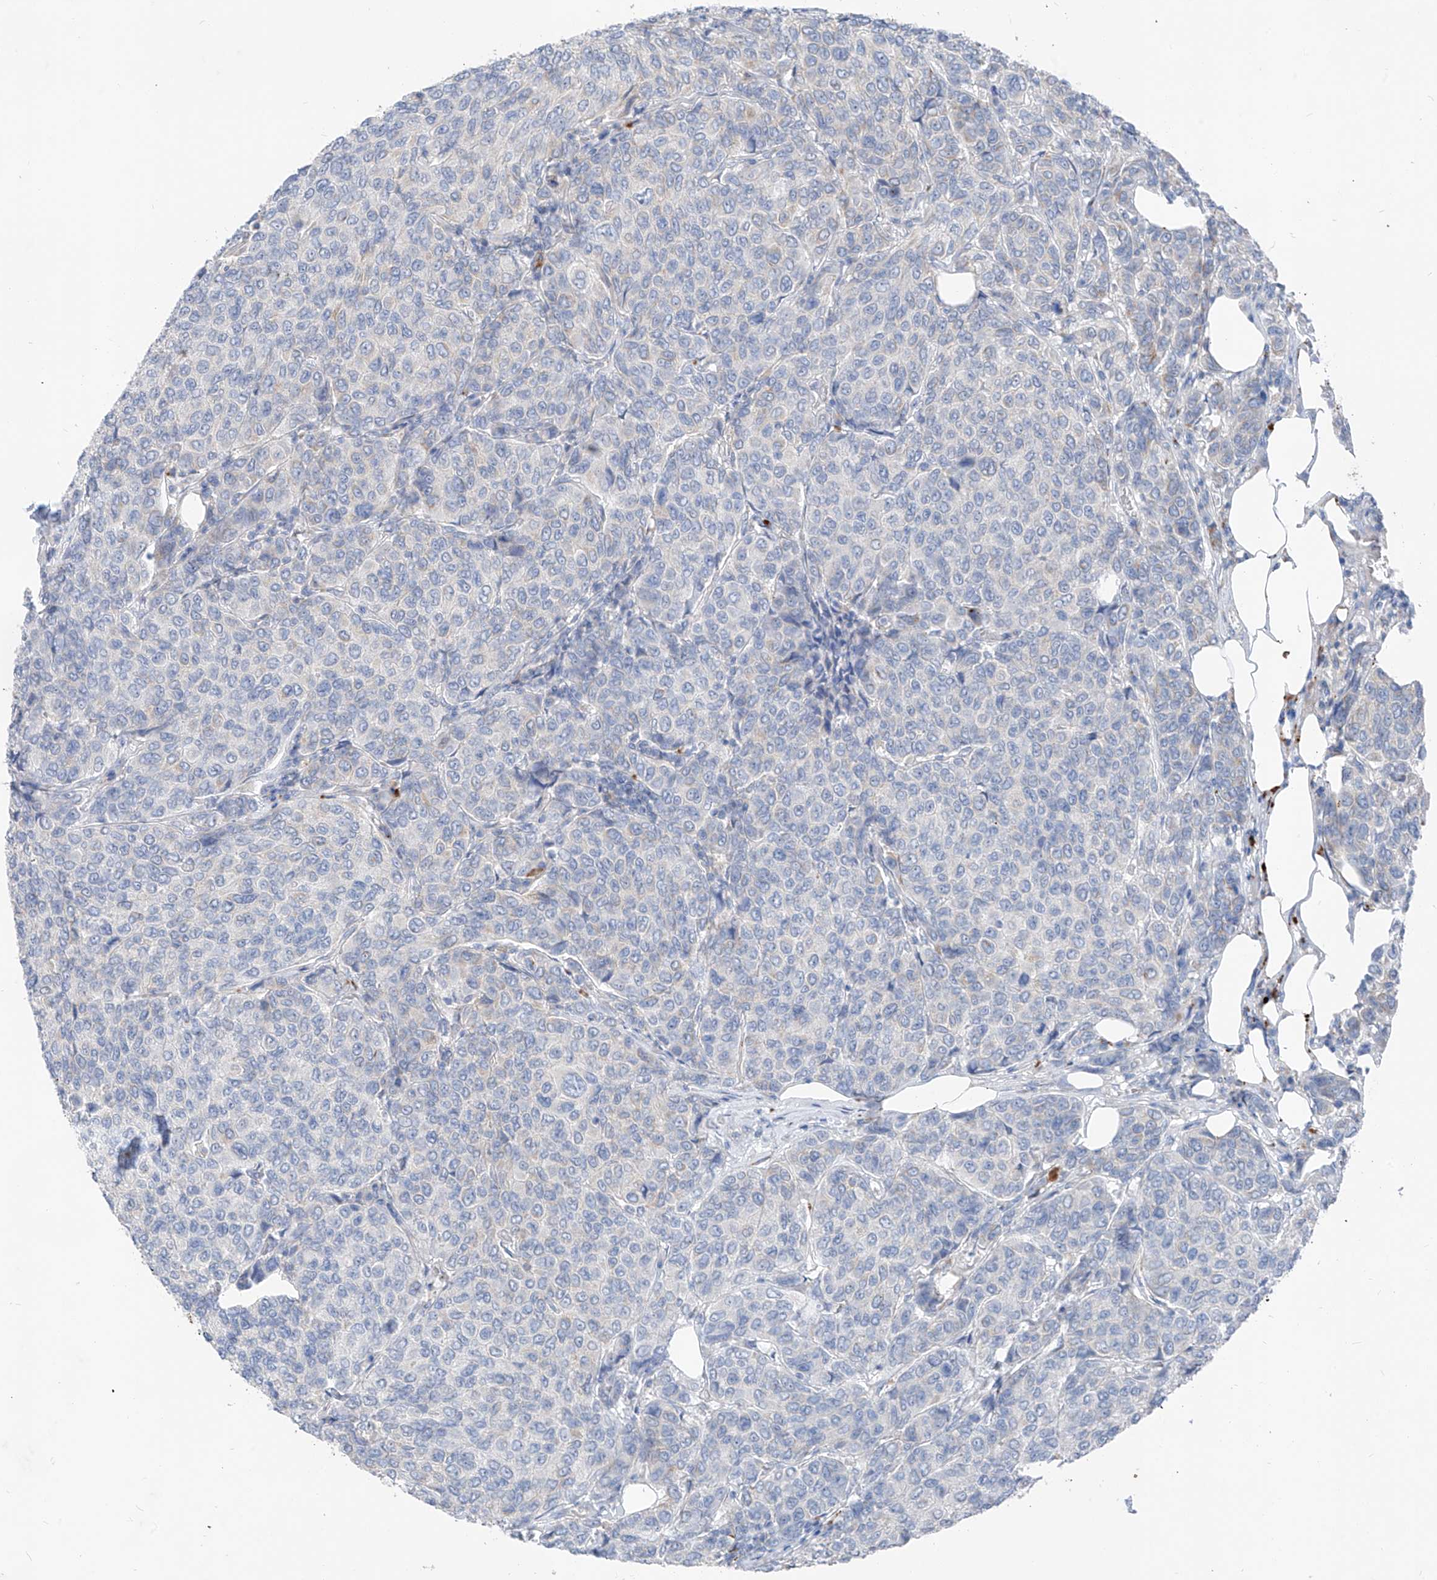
{"staining": {"intensity": "negative", "quantity": "none", "location": "none"}, "tissue": "breast cancer", "cell_type": "Tumor cells", "image_type": "cancer", "snomed": [{"axis": "morphology", "description": "Duct carcinoma"}, {"axis": "topography", "description": "Breast"}], "caption": "A histopathology image of human breast cancer (intraductal carcinoma) is negative for staining in tumor cells. (Immunohistochemistry, brightfield microscopy, high magnification).", "gene": "GPR137C", "patient": {"sex": "female", "age": 55}}